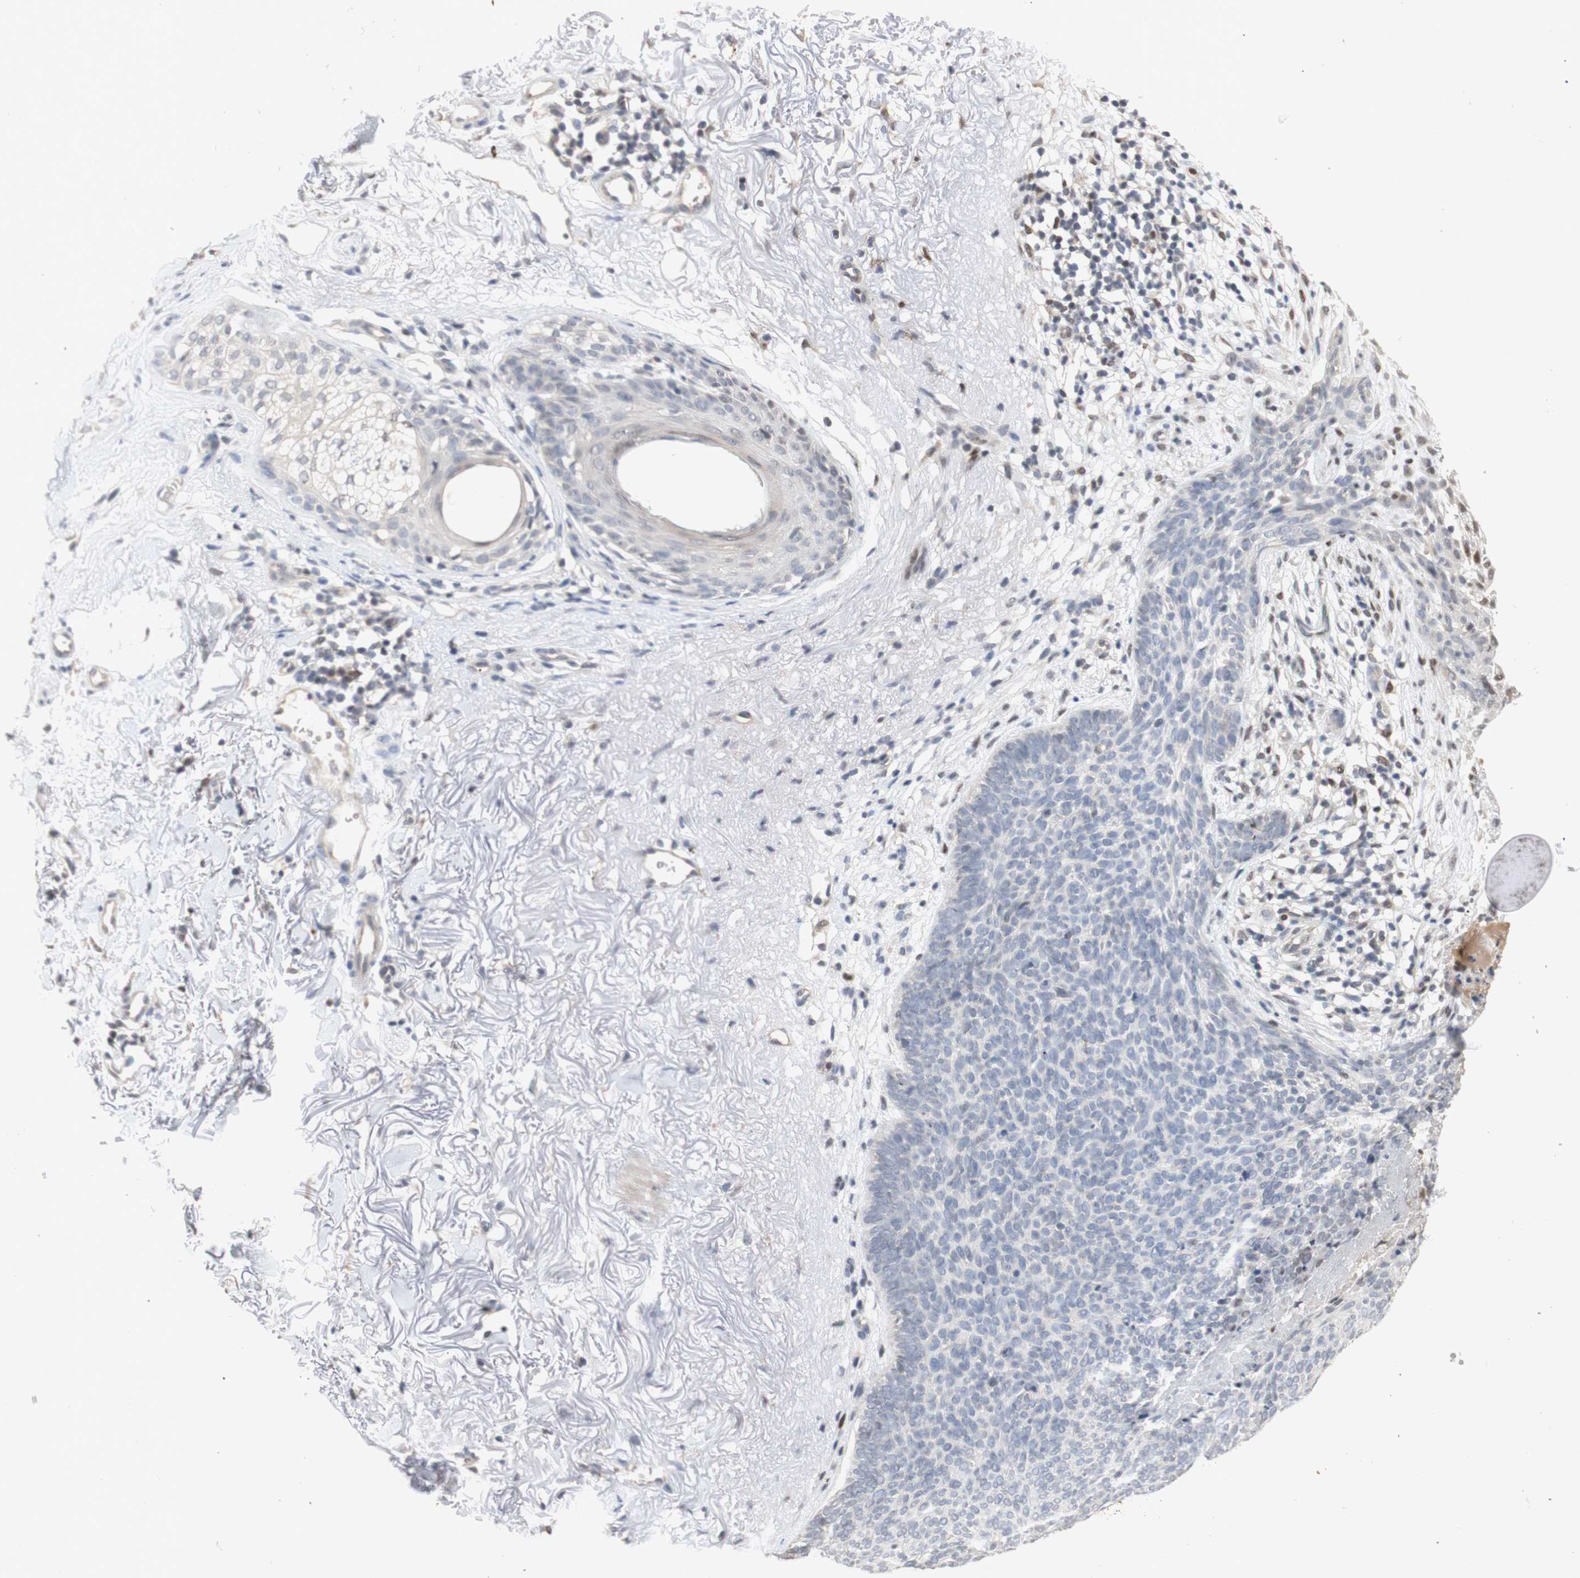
{"staining": {"intensity": "negative", "quantity": "none", "location": "none"}, "tissue": "skin cancer", "cell_type": "Tumor cells", "image_type": "cancer", "snomed": [{"axis": "morphology", "description": "Normal tissue, NOS"}, {"axis": "morphology", "description": "Basal cell carcinoma"}, {"axis": "topography", "description": "Skin"}], "caption": "Tumor cells show no significant positivity in basal cell carcinoma (skin). Nuclei are stained in blue.", "gene": "FOSB", "patient": {"sex": "female", "age": 70}}